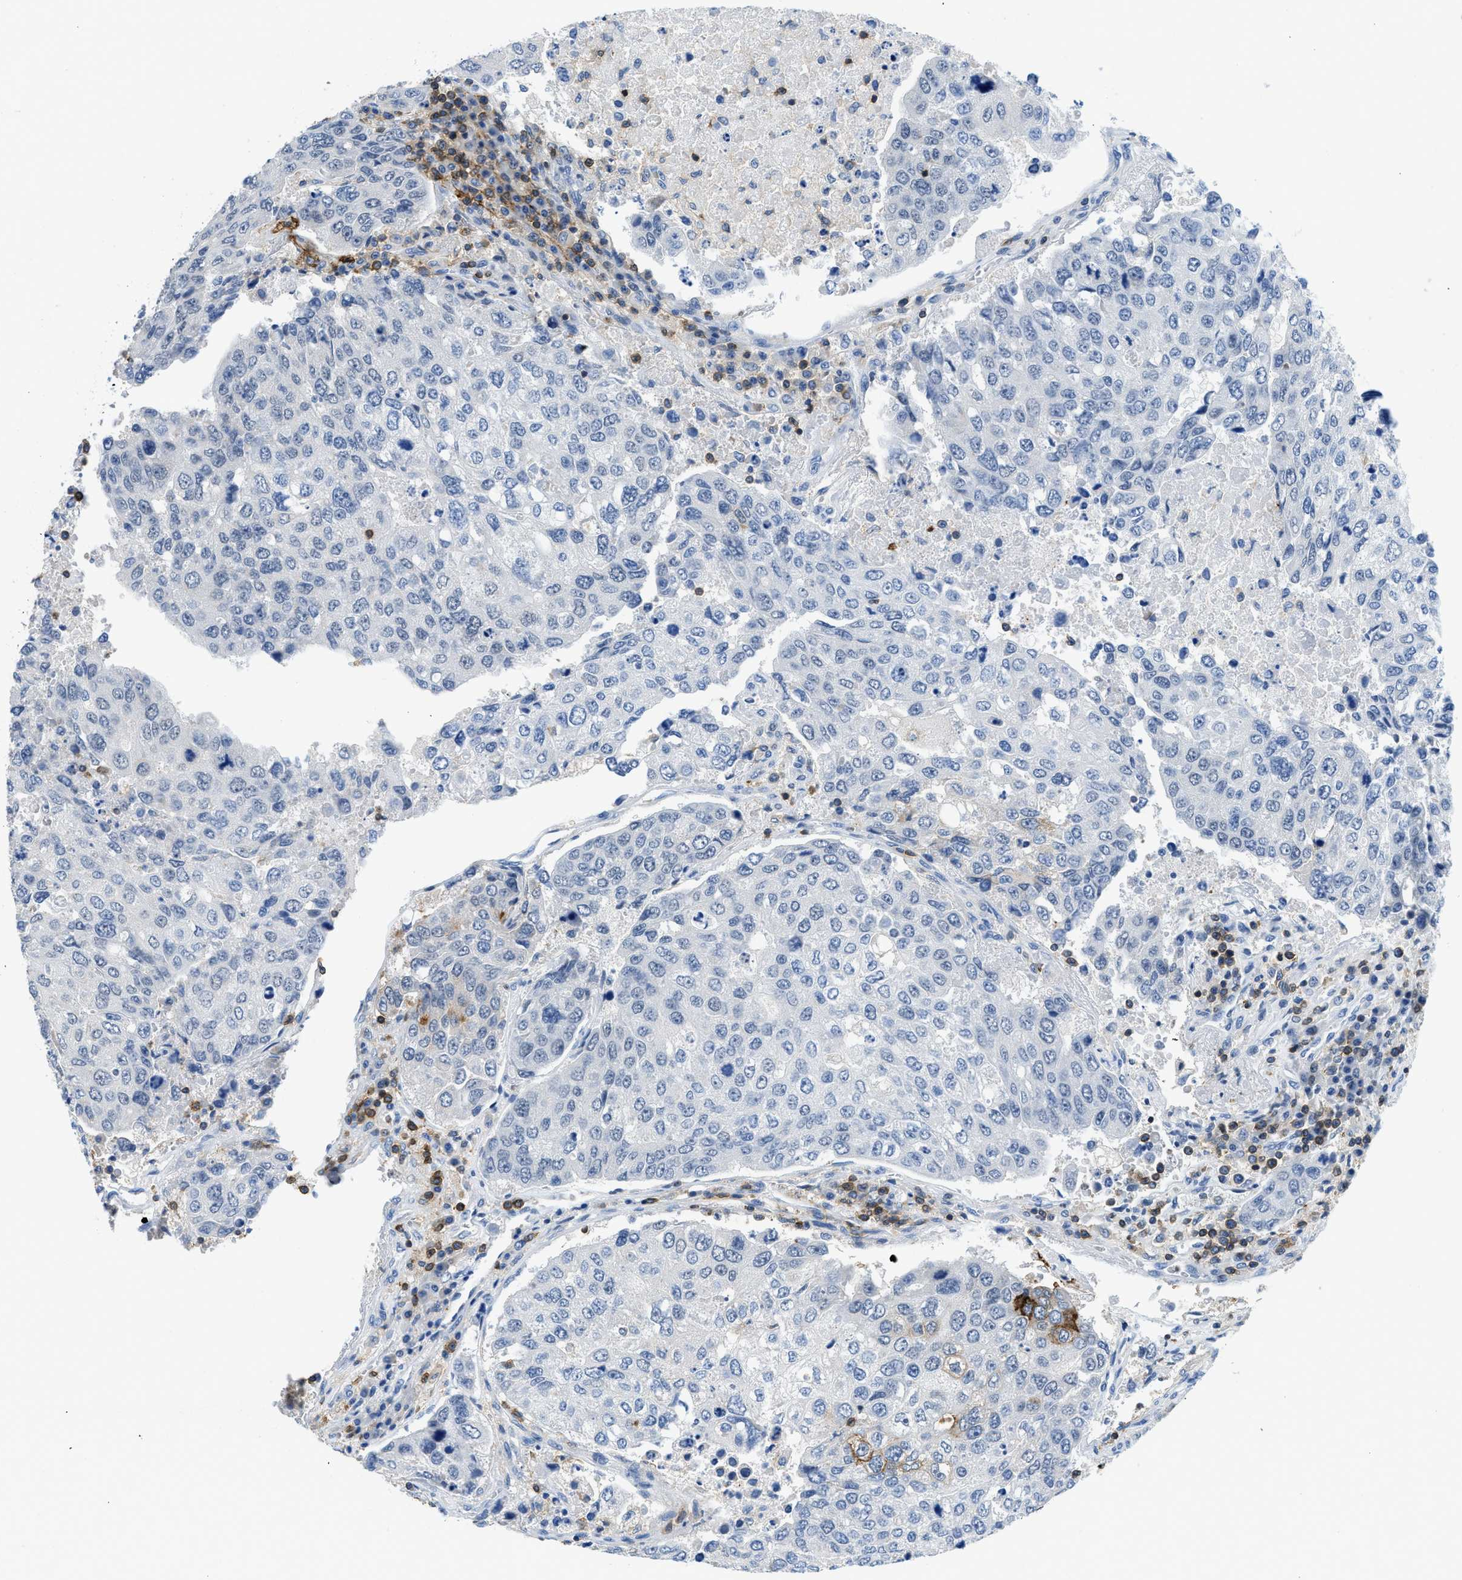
{"staining": {"intensity": "negative", "quantity": "none", "location": "none"}, "tissue": "urothelial cancer", "cell_type": "Tumor cells", "image_type": "cancer", "snomed": [{"axis": "morphology", "description": "Urothelial carcinoma, High grade"}, {"axis": "topography", "description": "Lymph node"}, {"axis": "topography", "description": "Urinary bladder"}], "caption": "The immunohistochemistry (IHC) photomicrograph has no significant staining in tumor cells of urothelial cancer tissue.", "gene": "FAM151A", "patient": {"sex": "male", "age": 51}}